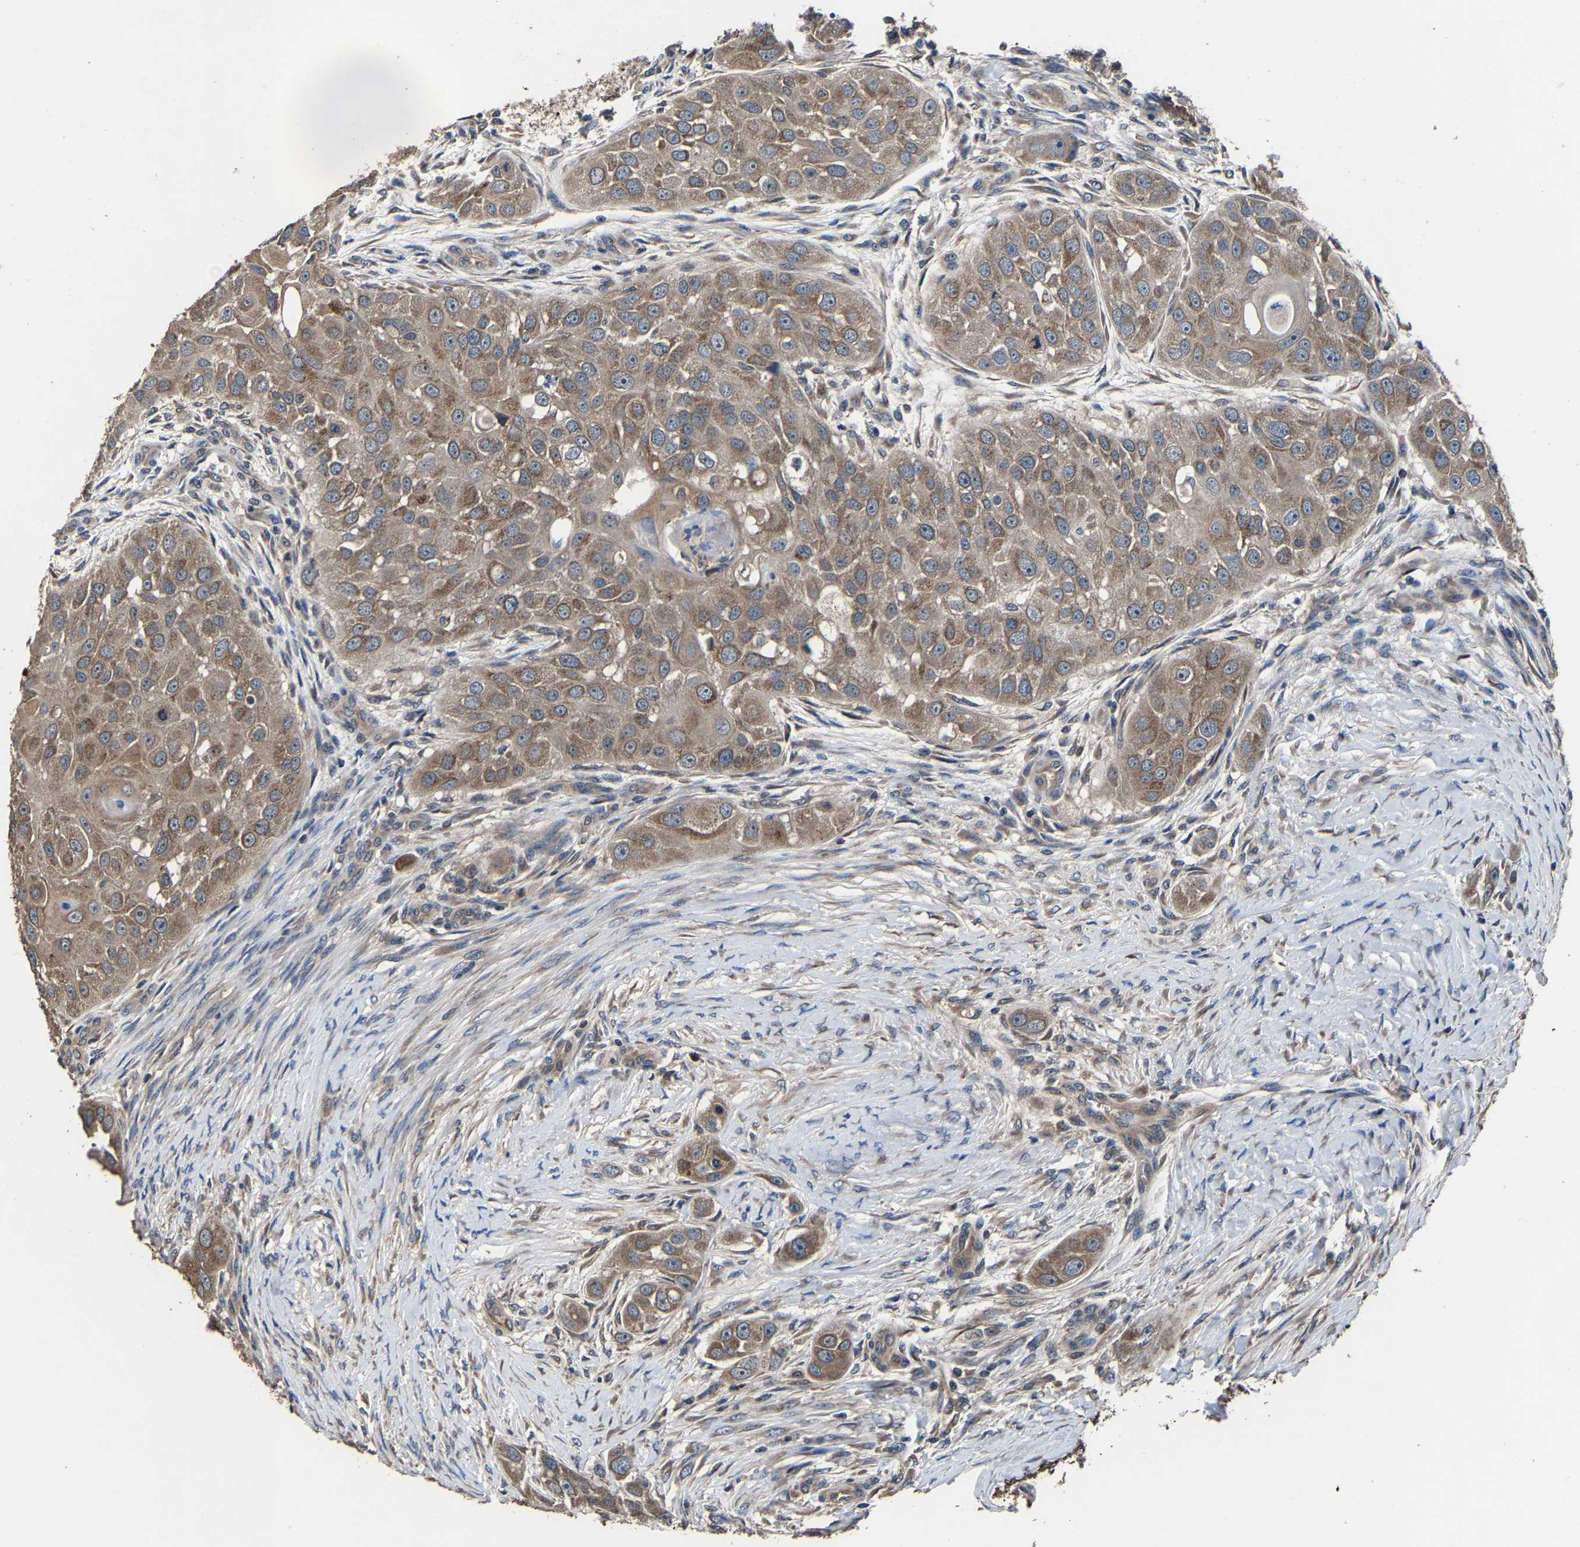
{"staining": {"intensity": "moderate", "quantity": ">75%", "location": "cytoplasmic/membranous"}, "tissue": "head and neck cancer", "cell_type": "Tumor cells", "image_type": "cancer", "snomed": [{"axis": "morphology", "description": "Normal tissue, NOS"}, {"axis": "morphology", "description": "Squamous cell carcinoma, NOS"}, {"axis": "topography", "description": "Skeletal muscle"}, {"axis": "topography", "description": "Head-Neck"}], "caption": "There is medium levels of moderate cytoplasmic/membranous positivity in tumor cells of head and neck cancer, as demonstrated by immunohistochemical staining (brown color).", "gene": "EBAG9", "patient": {"sex": "male", "age": 51}}